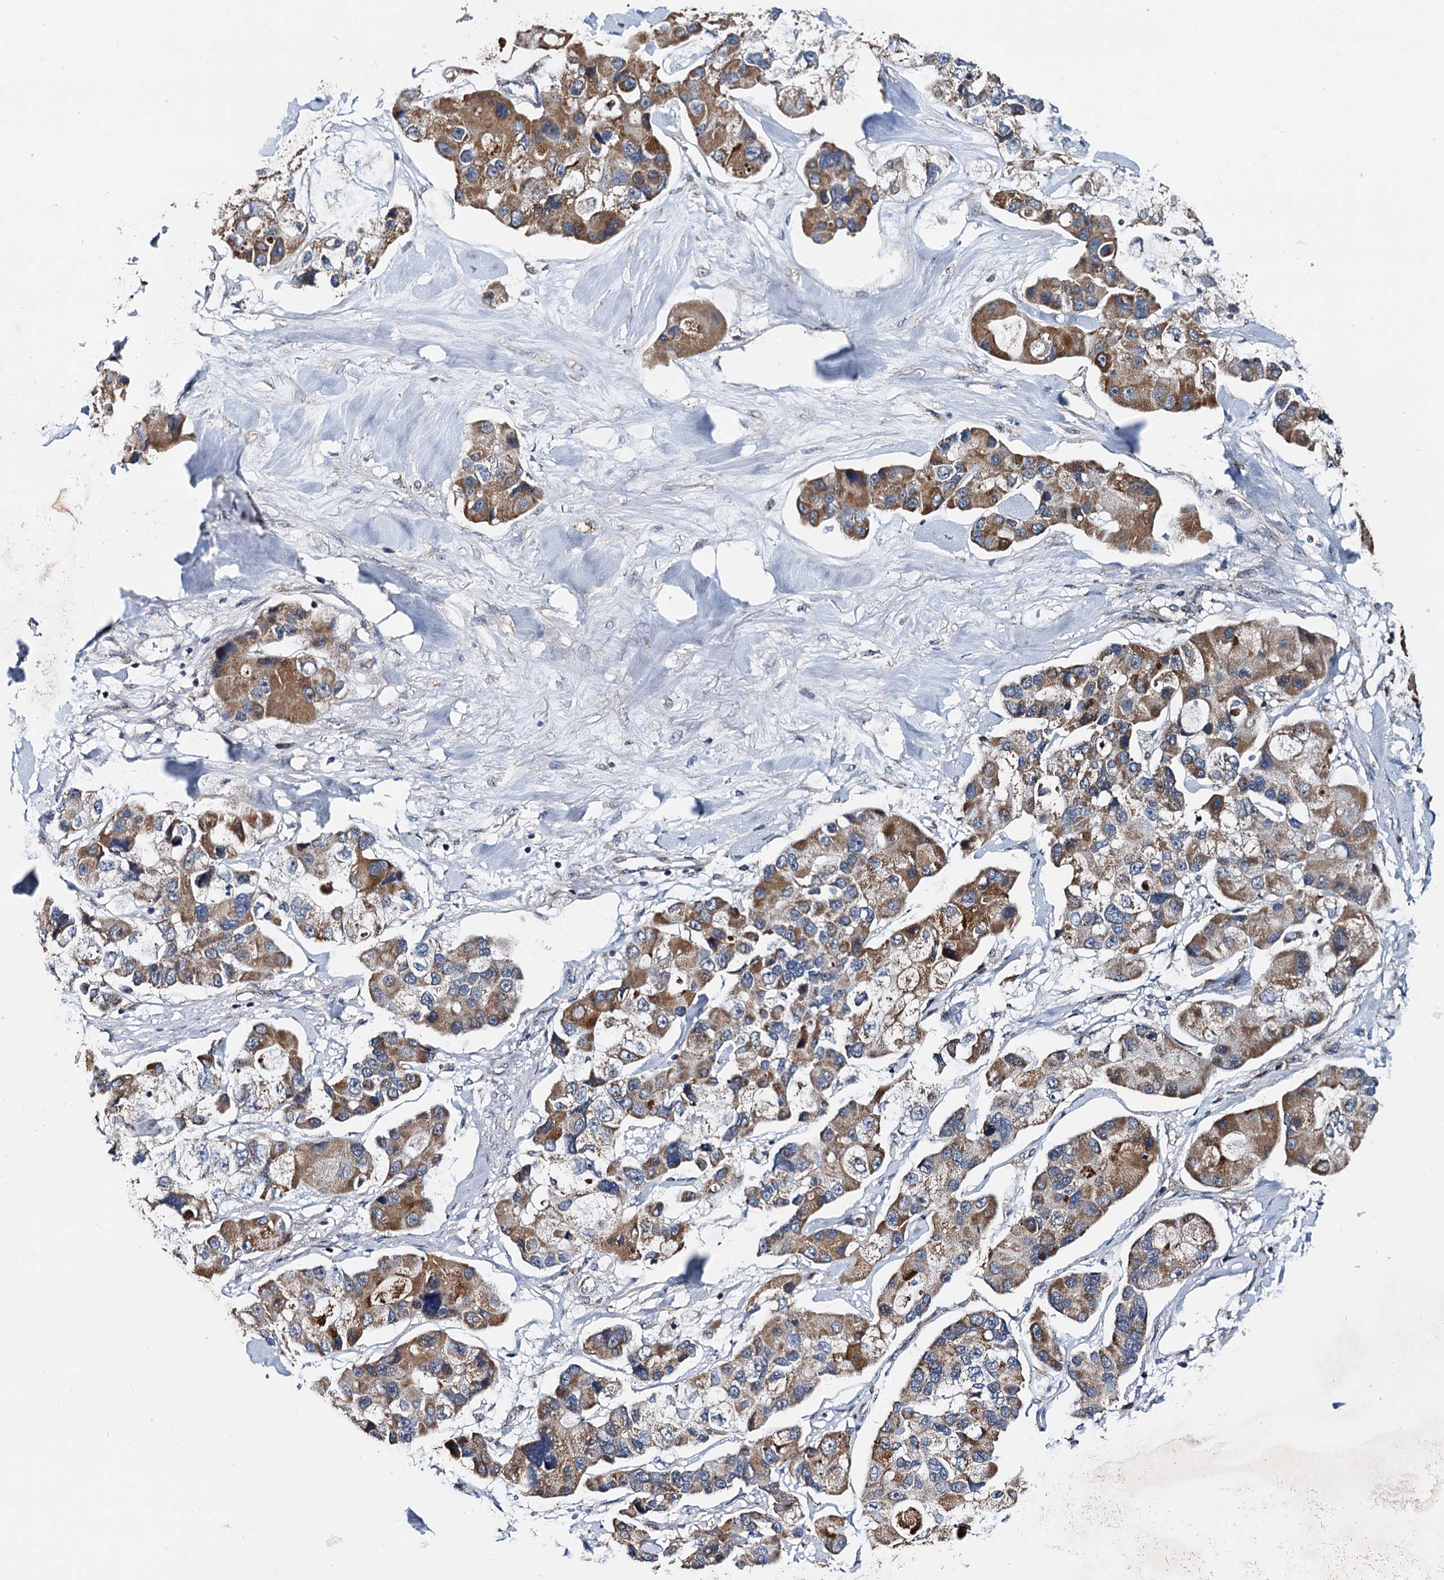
{"staining": {"intensity": "moderate", "quantity": ">75%", "location": "cytoplasmic/membranous"}, "tissue": "lung cancer", "cell_type": "Tumor cells", "image_type": "cancer", "snomed": [{"axis": "morphology", "description": "Adenocarcinoma, NOS"}, {"axis": "topography", "description": "Lung"}], "caption": "Human lung cancer stained with a brown dye reveals moderate cytoplasmic/membranous positive staining in about >75% of tumor cells.", "gene": "SPRYD3", "patient": {"sex": "female", "age": 54}}